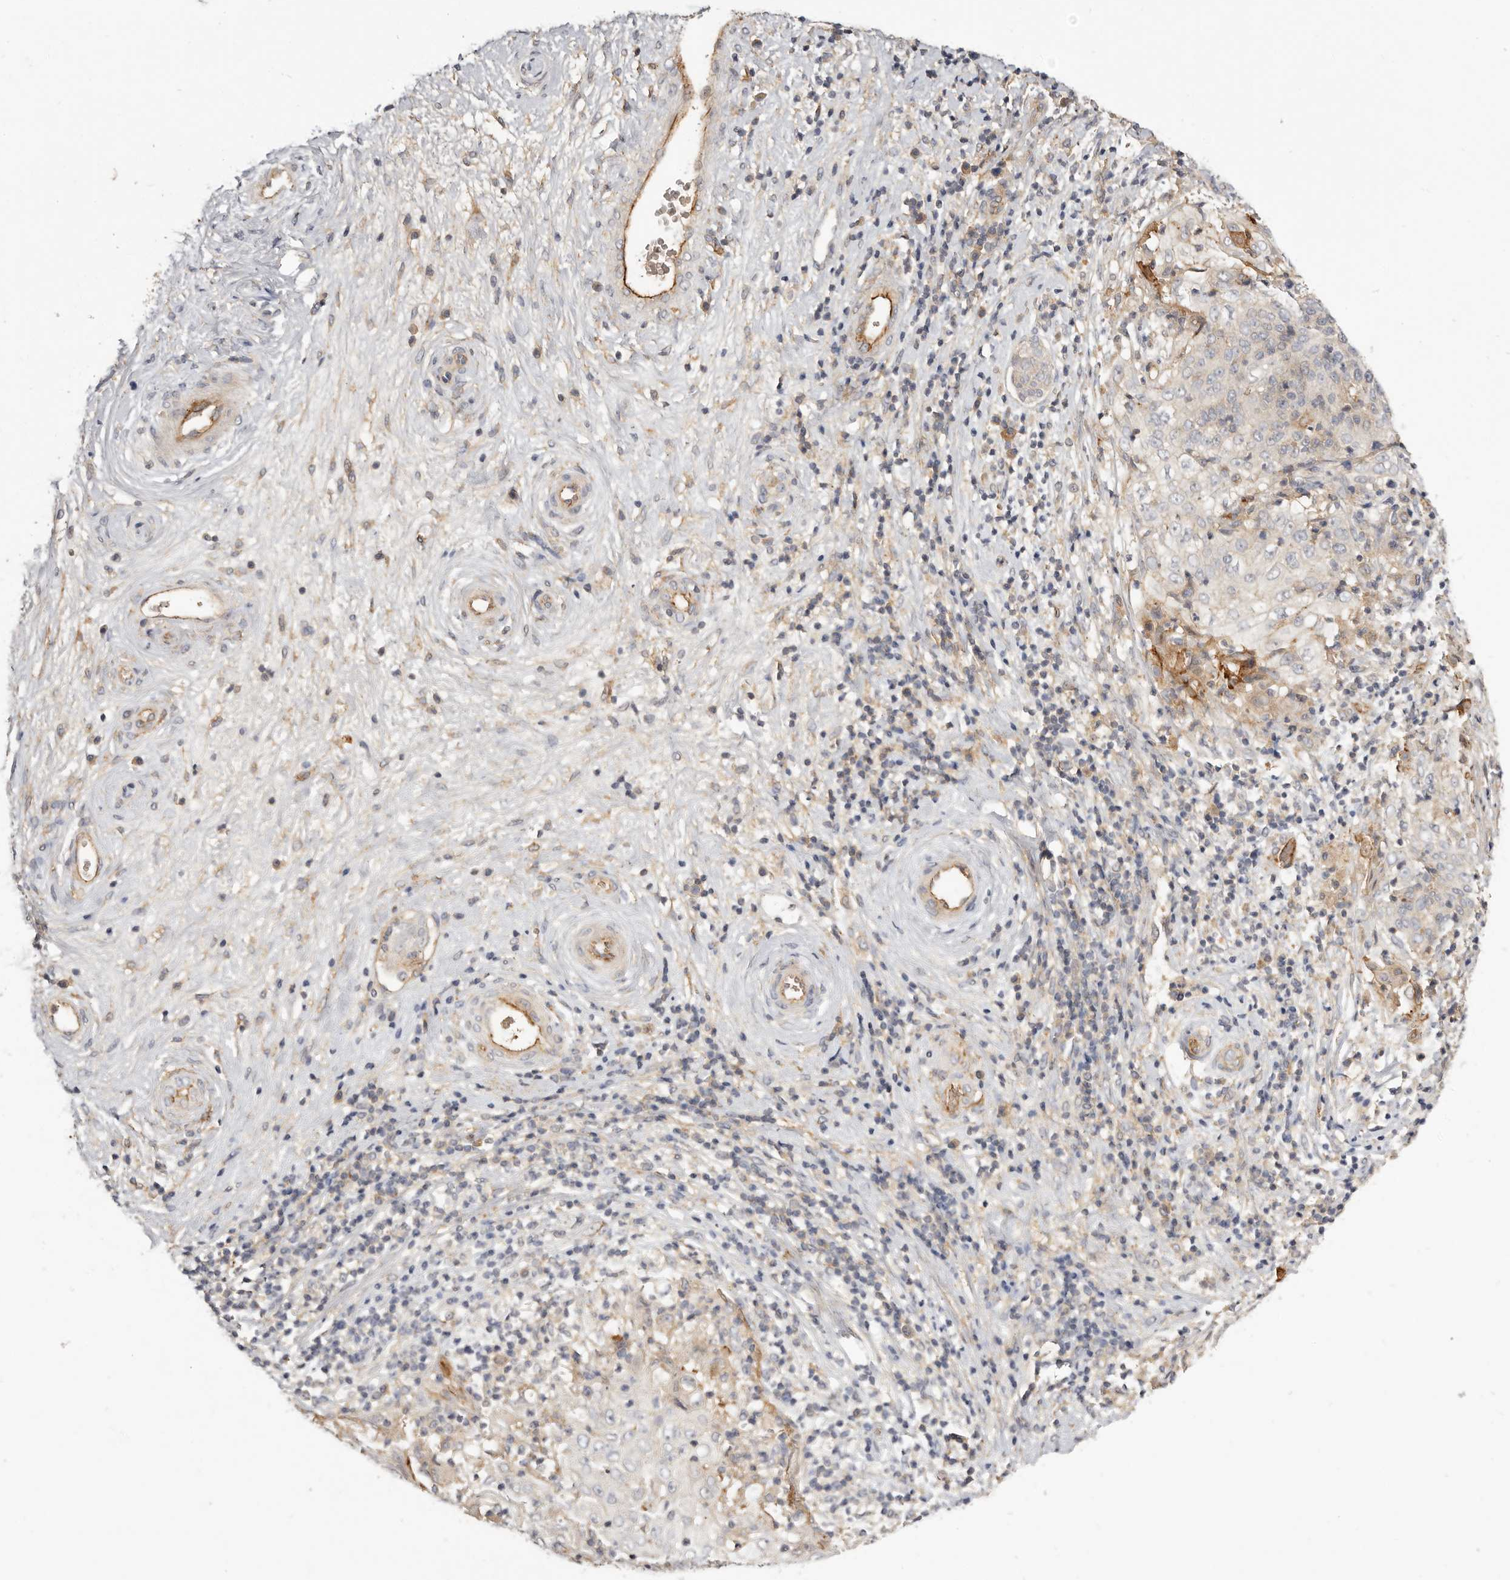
{"staining": {"intensity": "negative", "quantity": "none", "location": "none"}, "tissue": "cervical cancer", "cell_type": "Tumor cells", "image_type": "cancer", "snomed": [{"axis": "morphology", "description": "Squamous cell carcinoma, NOS"}, {"axis": "topography", "description": "Cervix"}], "caption": "This is an IHC histopathology image of human cervical squamous cell carcinoma. There is no expression in tumor cells.", "gene": "ADAMTS9", "patient": {"sex": "female", "age": 48}}